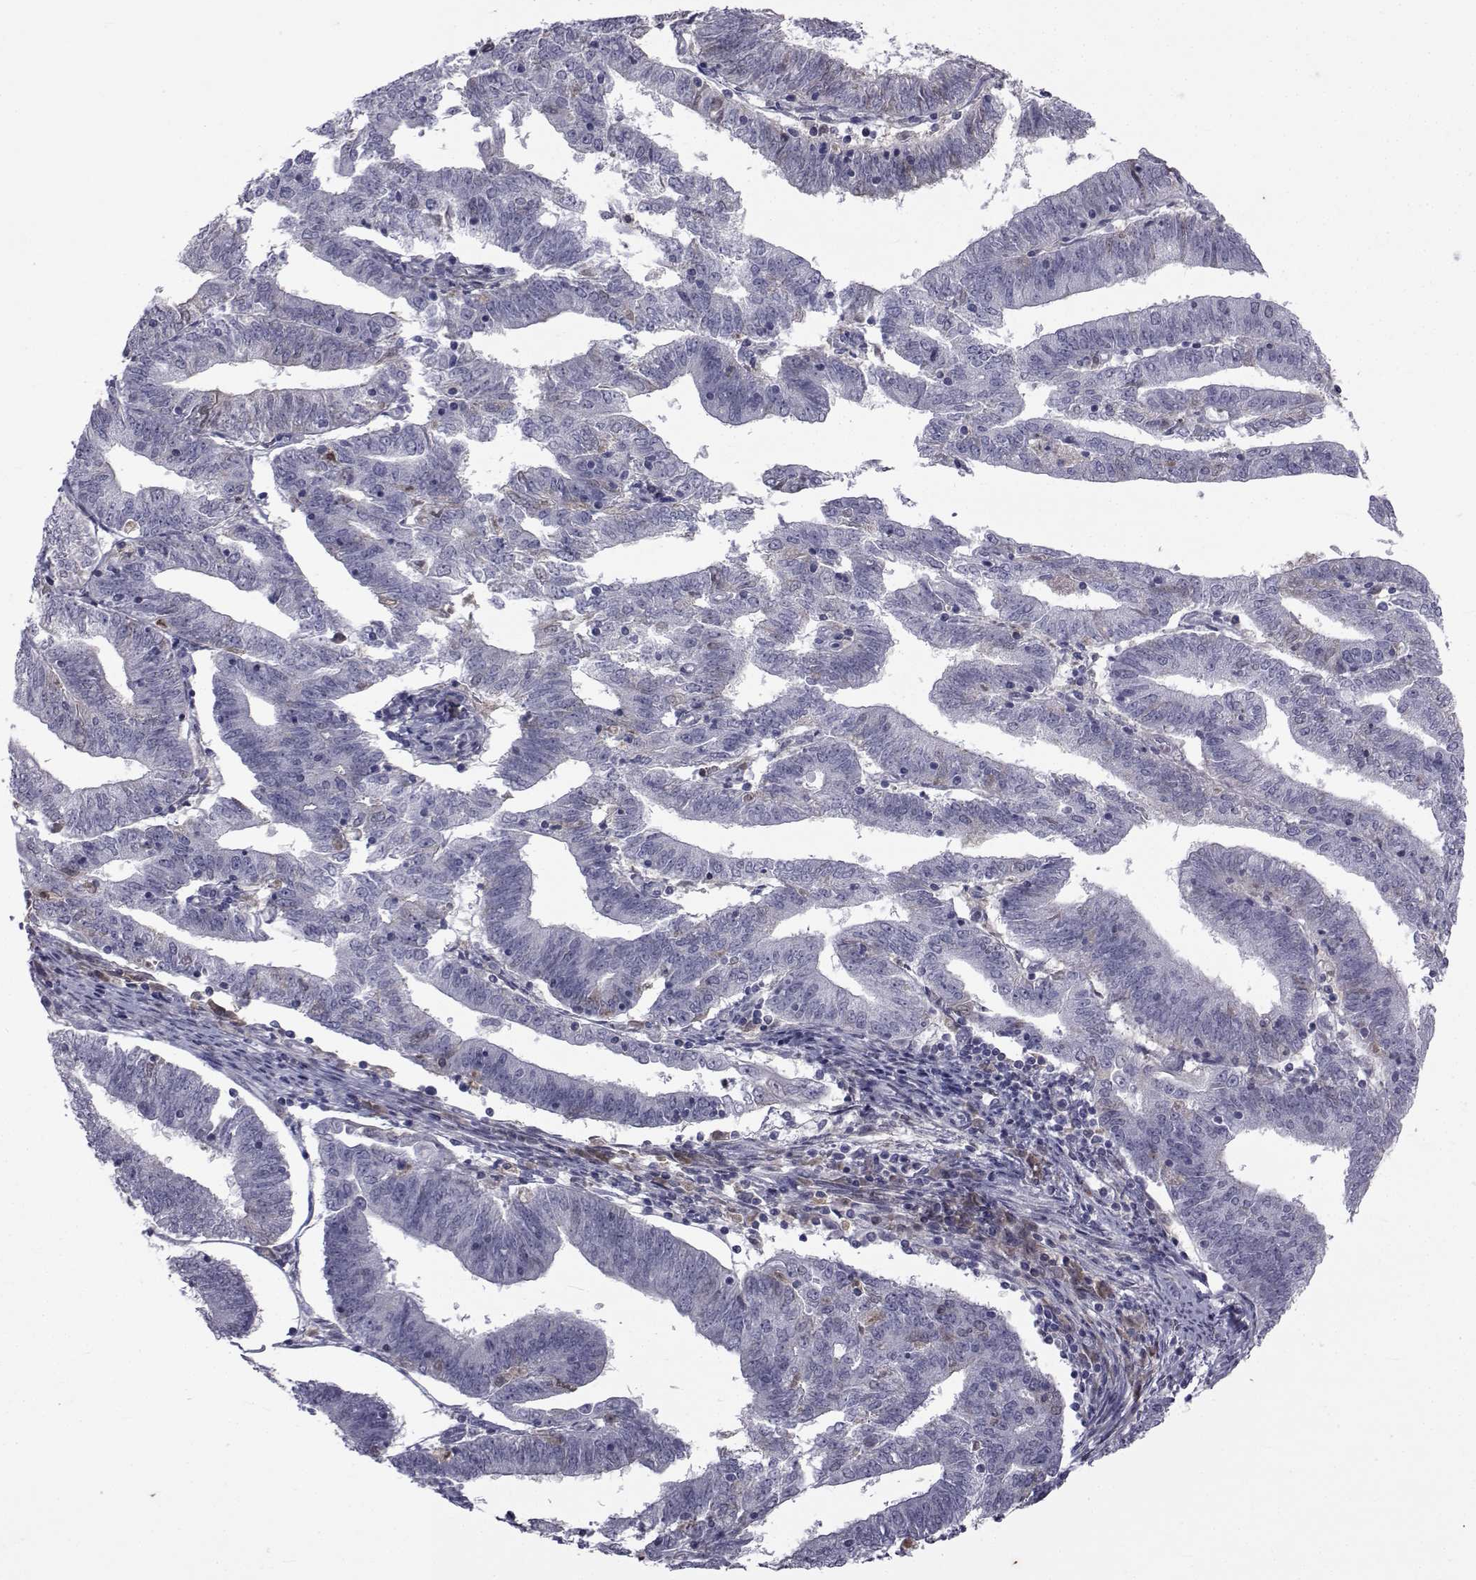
{"staining": {"intensity": "negative", "quantity": "none", "location": "none"}, "tissue": "endometrial cancer", "cell_type": "Tumor cells", "image_type": "cancer", "snomed": [{"axis": "morphology", "description": "Adenocarcinoma, NOS"}, {"axis": "topography", "description": "Endometrium"}], "caption": "Endometrial cancer was stained to show a protein in brown. There is no significant expression in tumor cells. Brightfield microscopy of immunohistochemistry stained with DAB (3,3'-diaminobenzidine) (brown) and hematoxylin (blue), captured at high magnification.", "gene": "PAX2", "patient": {"sex": "female", "age": 82}}